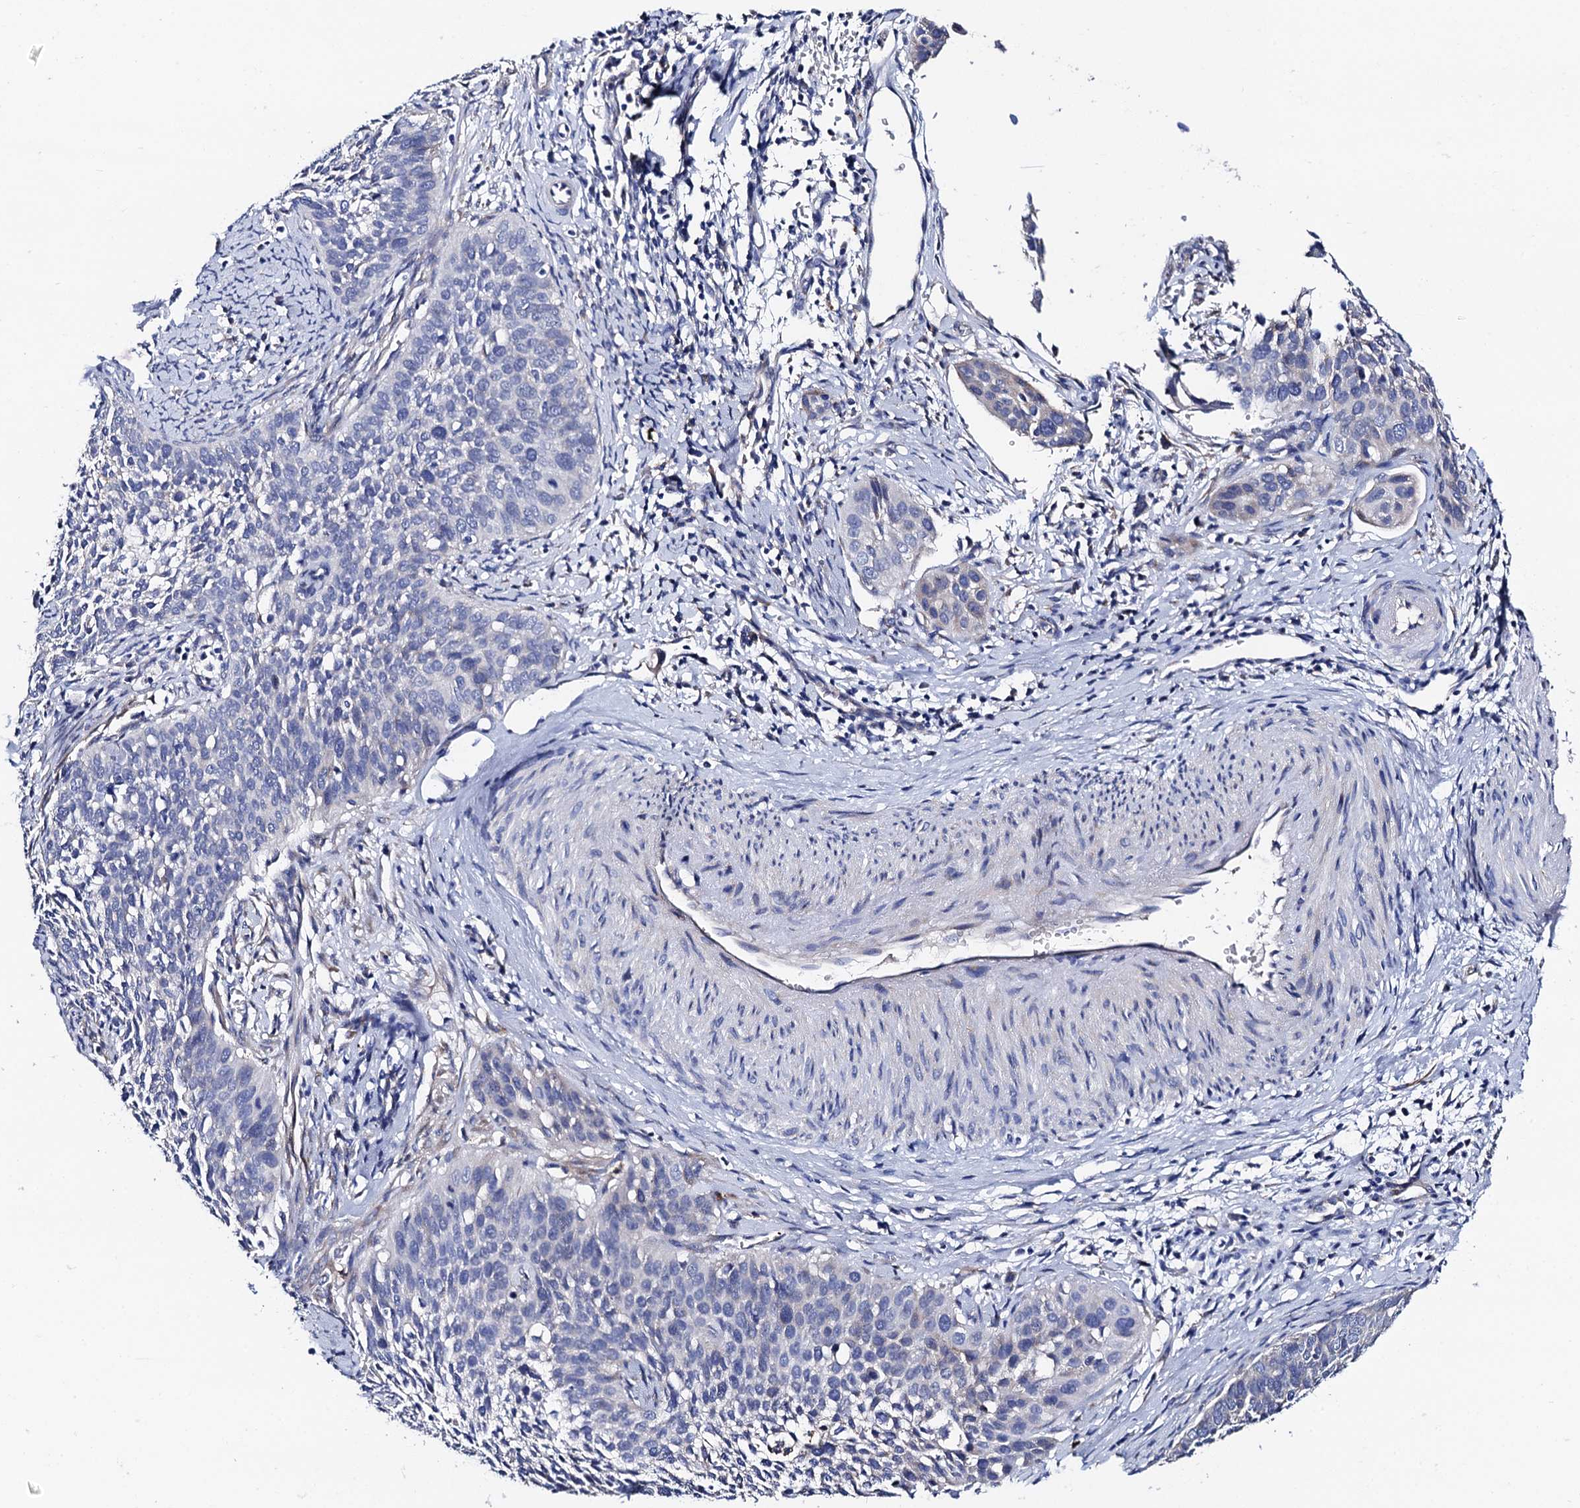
{"staining": {"intensity": "negative", "quantity": "none", "location": "none"}, "tissue": "cervical cancer", "cell_type": "Tumor cells", "image_type": "cancer", "snomed": [{"axis": "morphology", "description": "Squamous cell carcinoma, NOS"}, {"axis": "topography", "description": "Cervix"}], "caption": "A histopathology image of human cervical cancer (squamous cell carcinoma) is negative for staining in tumor cells.", "gene": "FREM3", "patient": {"sex": "female", "age": 34}}